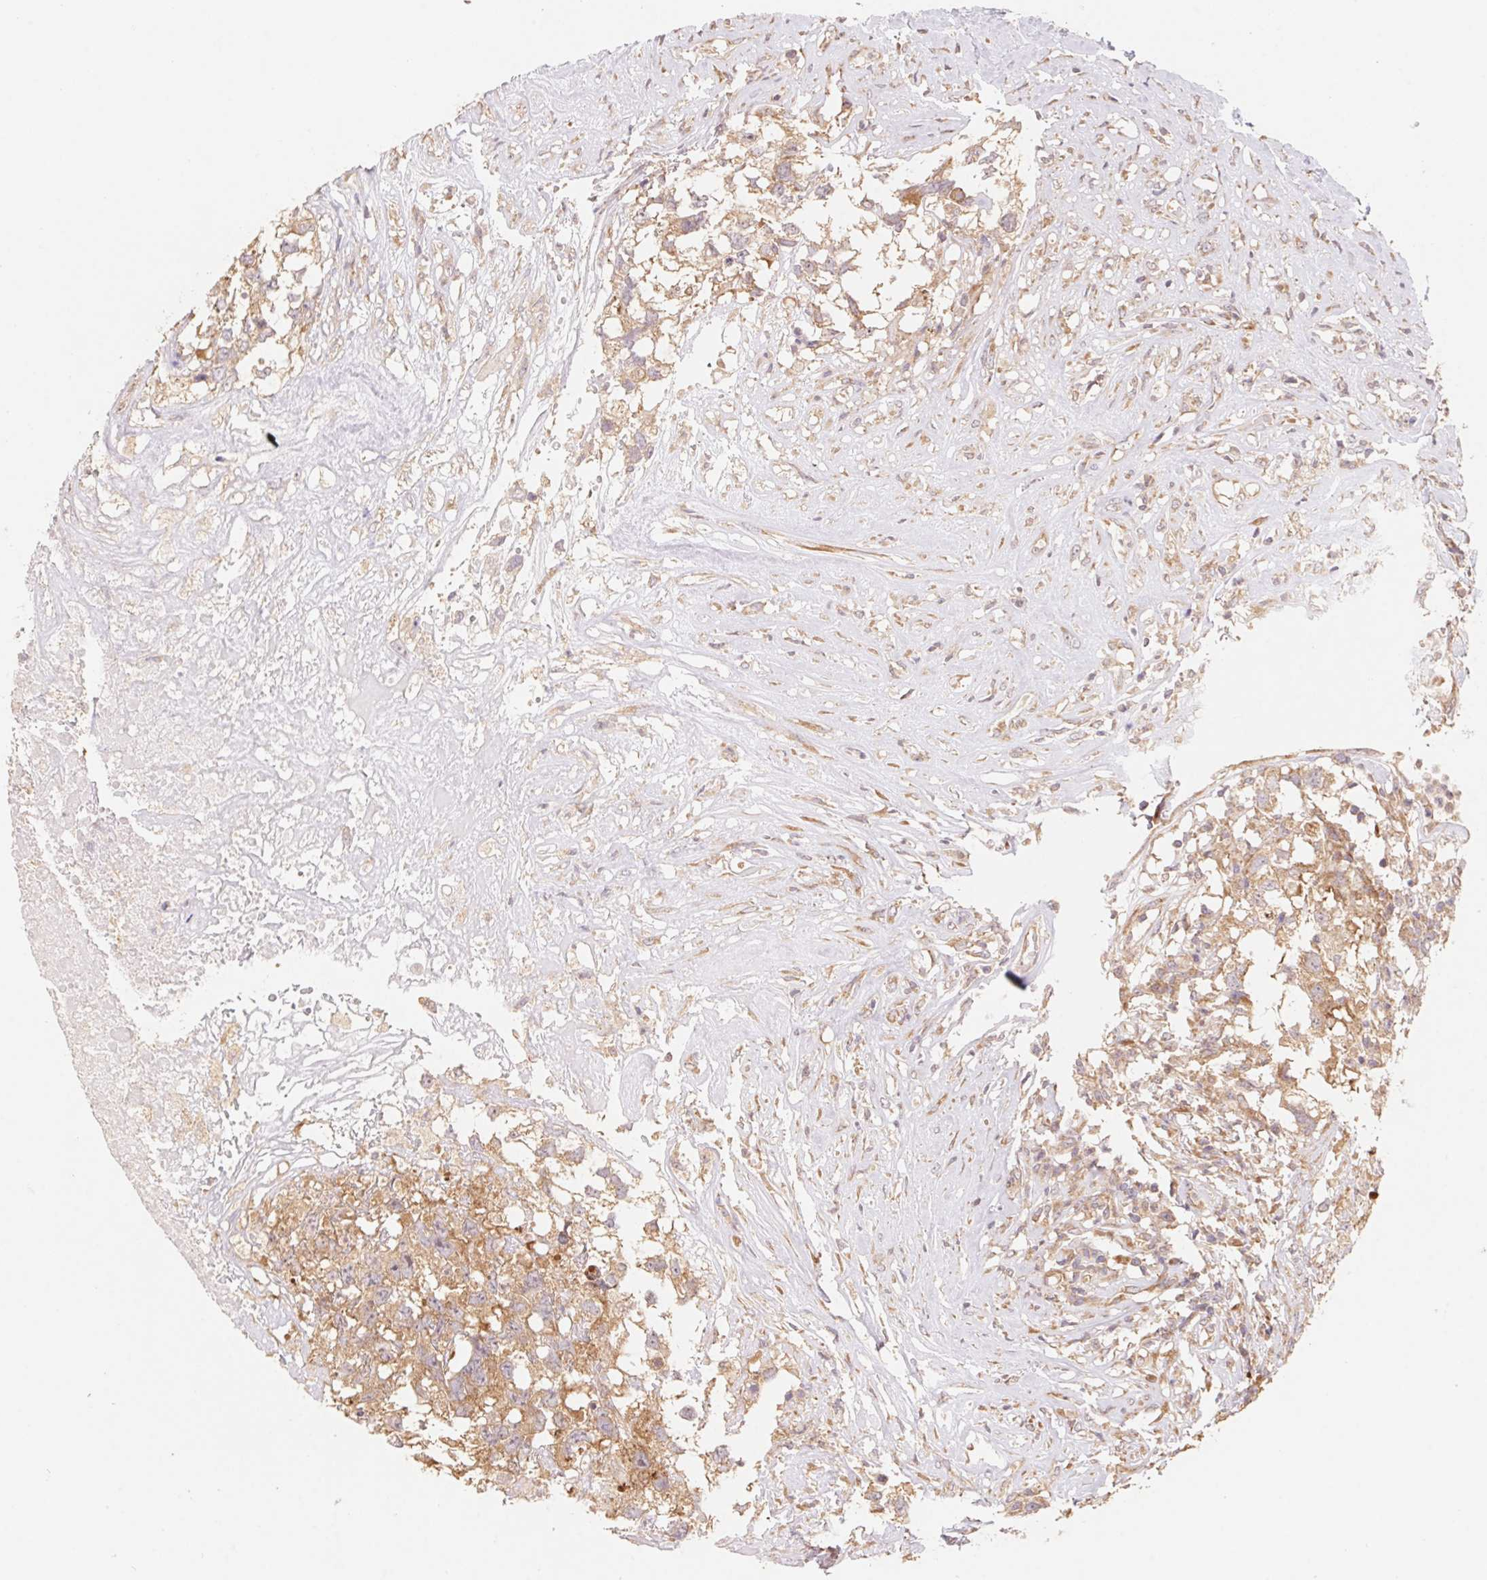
{"staining": {"intensity": "weak", "quantity": ">75%", "location": "cytoplasmic/membranous"}, "tissue": "testis cancer", "cell_type": "Tumor cells", "image_type": "cancer", "snomed": [{"axis": "morphology", "description": "Carcinoma, Embryonal, NOS"}, {"axis": "topography", "description": "Testis"}], "caption": "IHC staining of testis embryonal carcinoma, which reveals low levels of weak cytoplasmic/membranous staining in about >75% of tumor cells indicating weak cytoplasmic/membranous protein expression. The staining was performed using DAB (brown) for protein detection and nuclei were counterstained in hematoxylin (blue).", "gene": "RPL27A", "patient": {"sex": "male", "age": 83}}